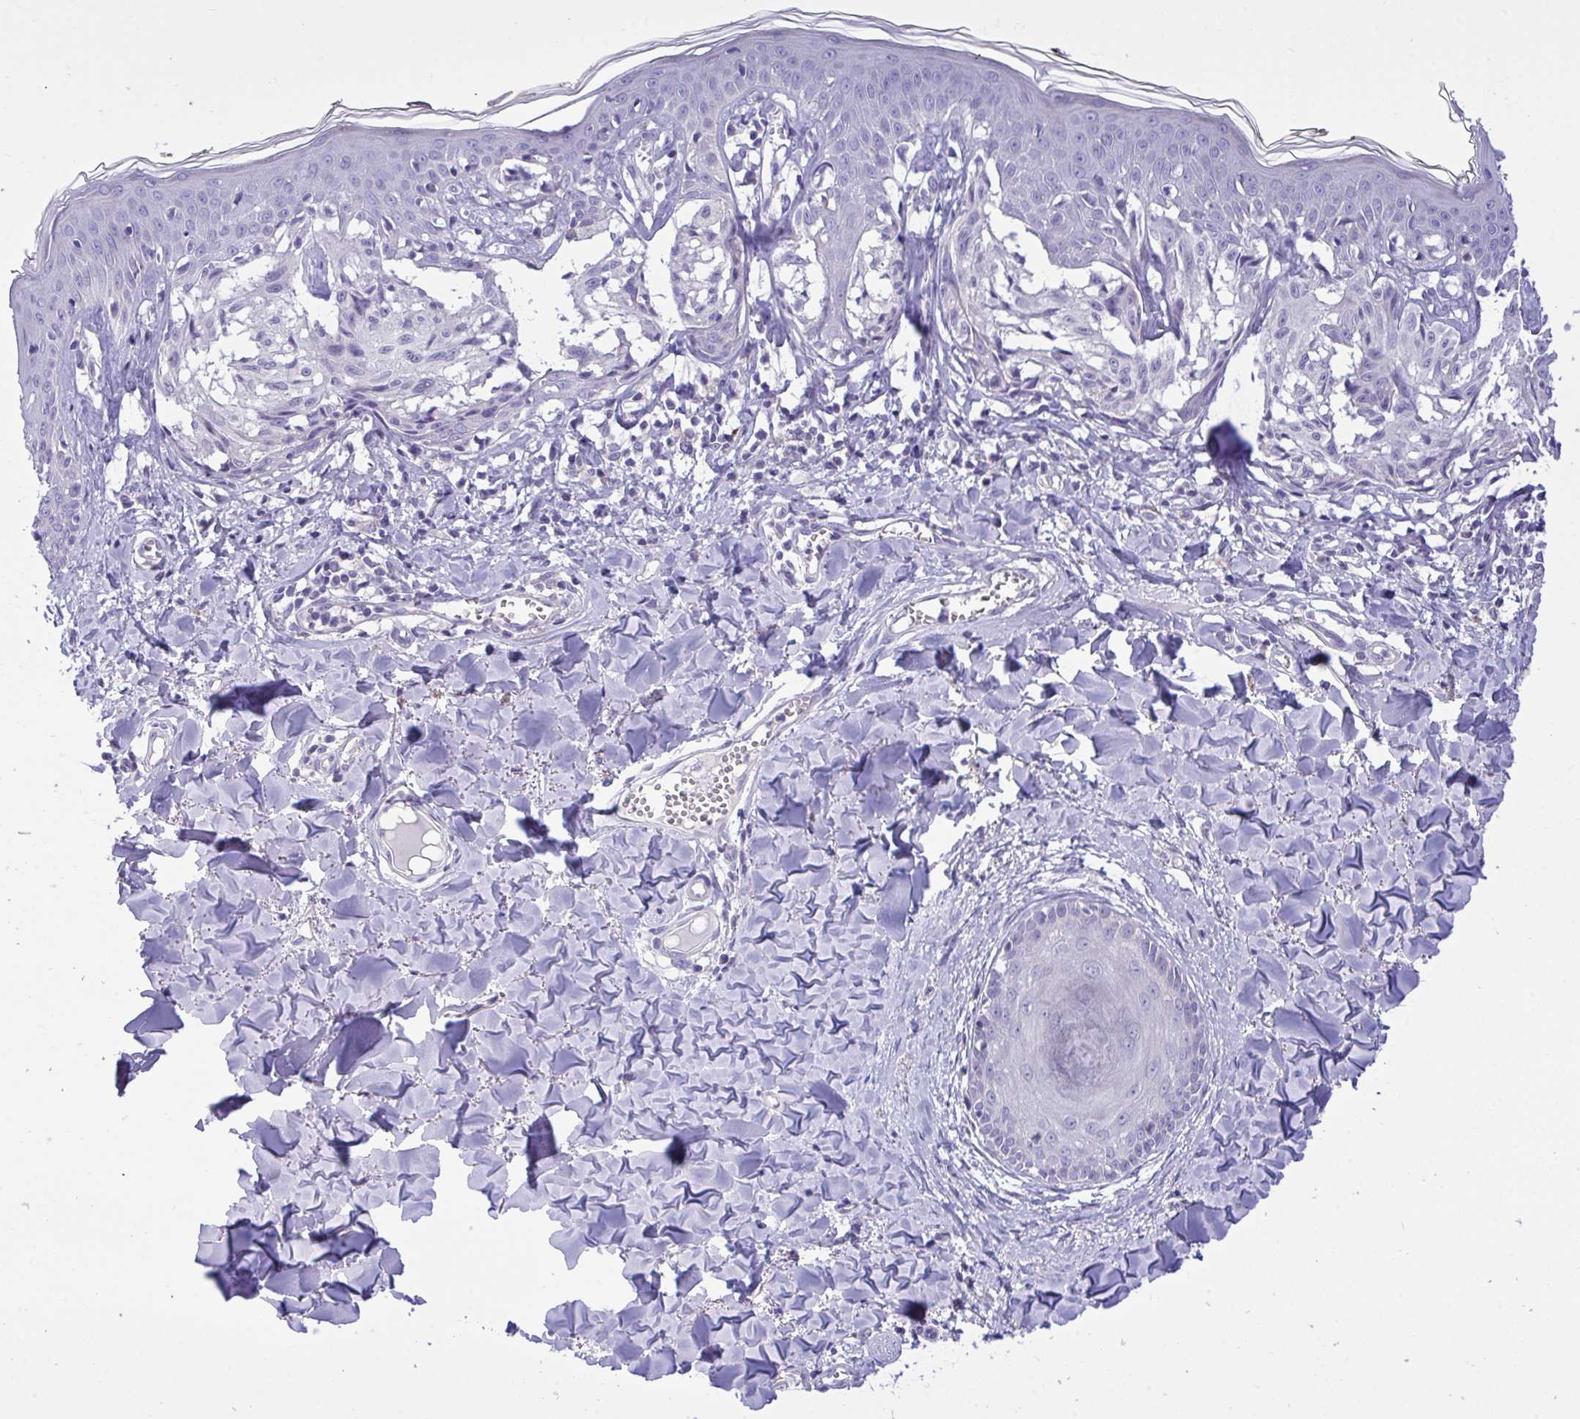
{"staining": {"intensity": "negative", "quantity": "none", "location": "none"}, "tissue": "melanoma", "cell_type": "Tumor cells", "image_type": "cancer", "snomed": [{"axis": "morphology", "description": "Malignant melanoma, NOS"}, {"axis": "topography", "description": "Skin"}], "caption": "IHC of human malignant melanoma reveals no positivity in tumor cells.", "gene": "WDR97", "patient": {"sex": "female", "age": 43}}